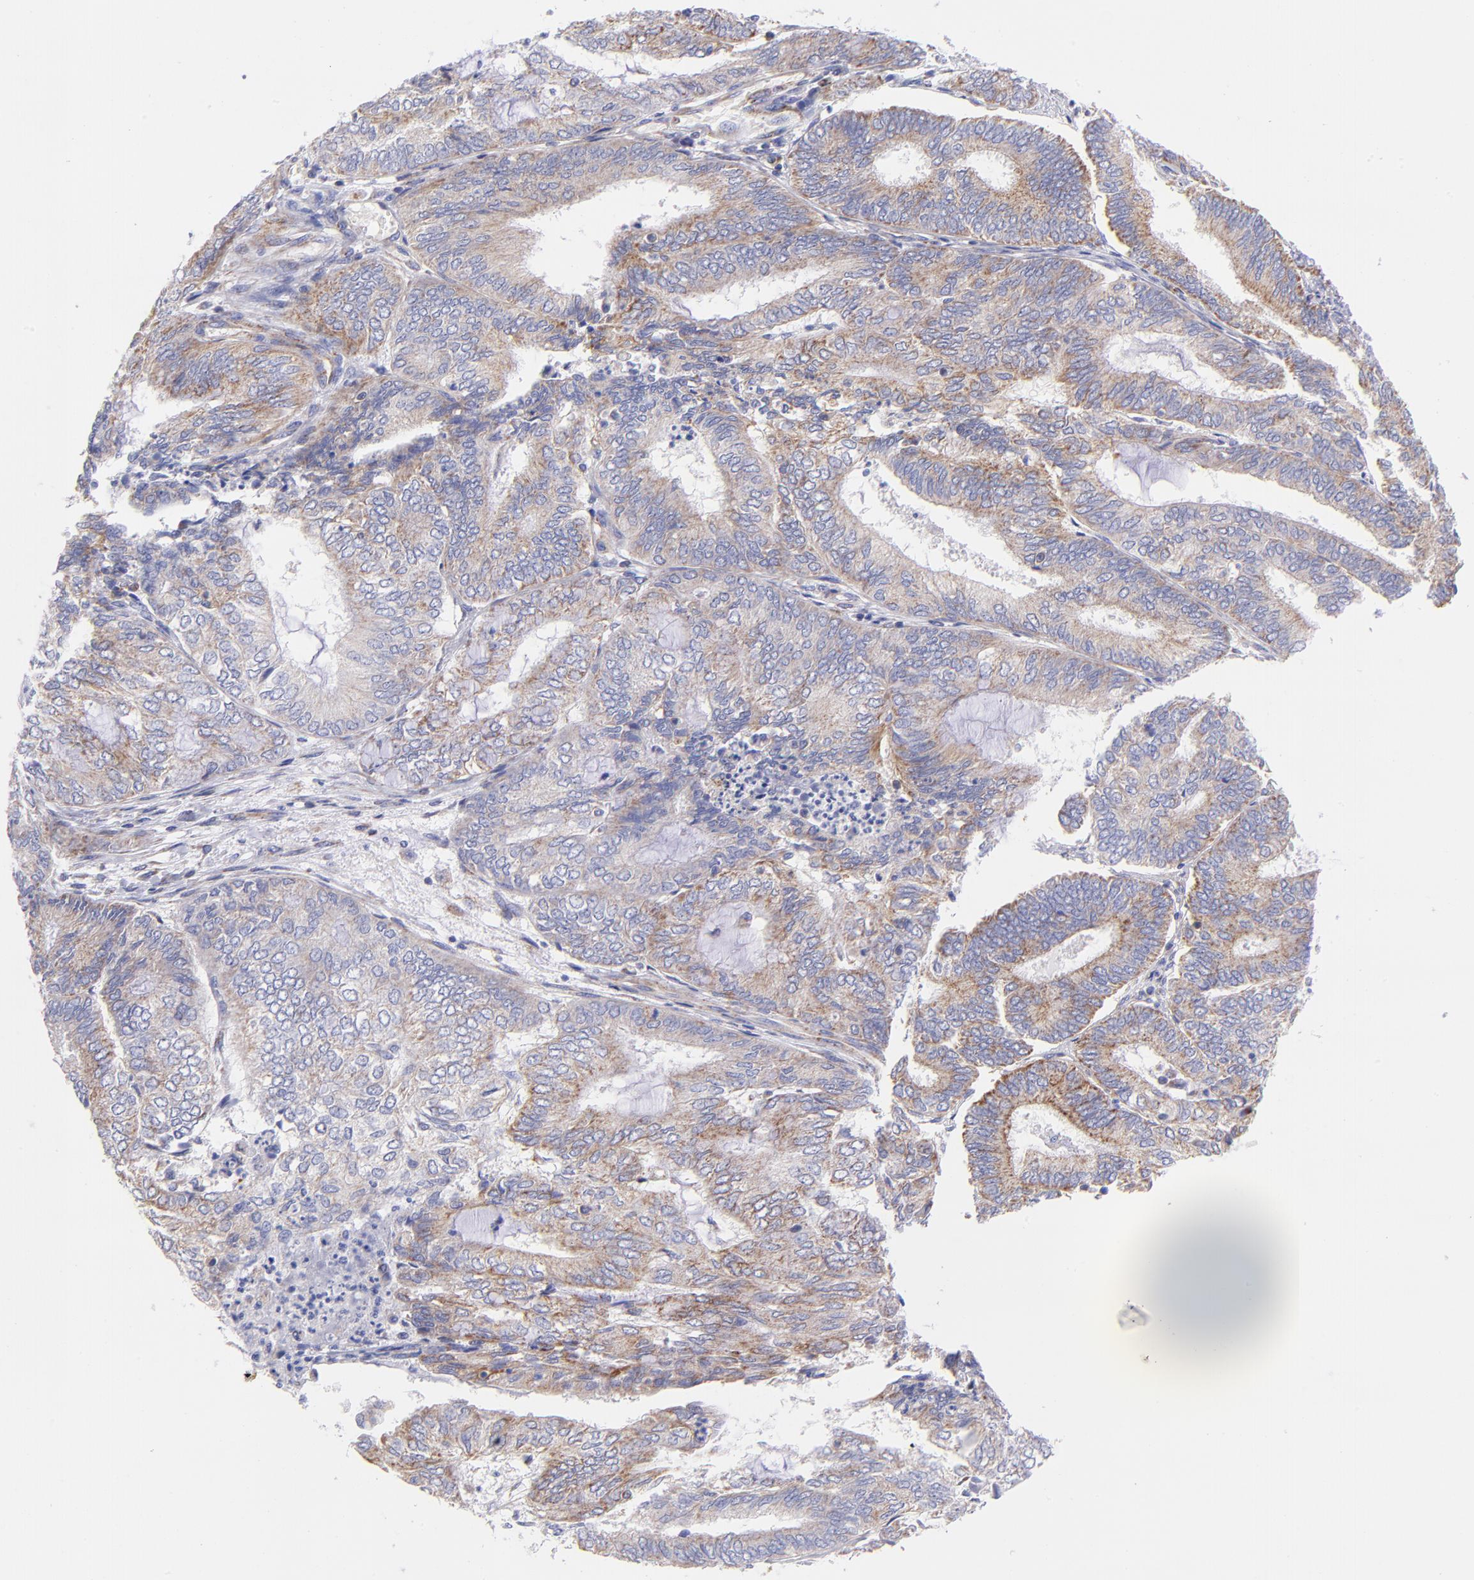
{"staining": {"intensity": "moderate", "quantity": ">75%", "location": "cytoplasmic/membranous"}, "tissue": "endometrial cancer", "cell_type": "Tumor cells", "image_type": "cancer", "snomed": [{"axis": "morphology", "description": "Adenocarcinoma, NOS"}, {"axis": "topography", "description": "Endometrium"}], "caption": "A photomicrograph of human endometrial cancer stained for a protein reveals moderate cytoplasmic/membranous brown staining in tumor cells. The staining is performed using DAB (3,3'-diaminobenzidine) brown chromogen to label protein expression. The nuclei are counter-stained blue using hematoxylin.", "gene": "NDUFB7", "patient": {"sex": "female", "age": 59}}